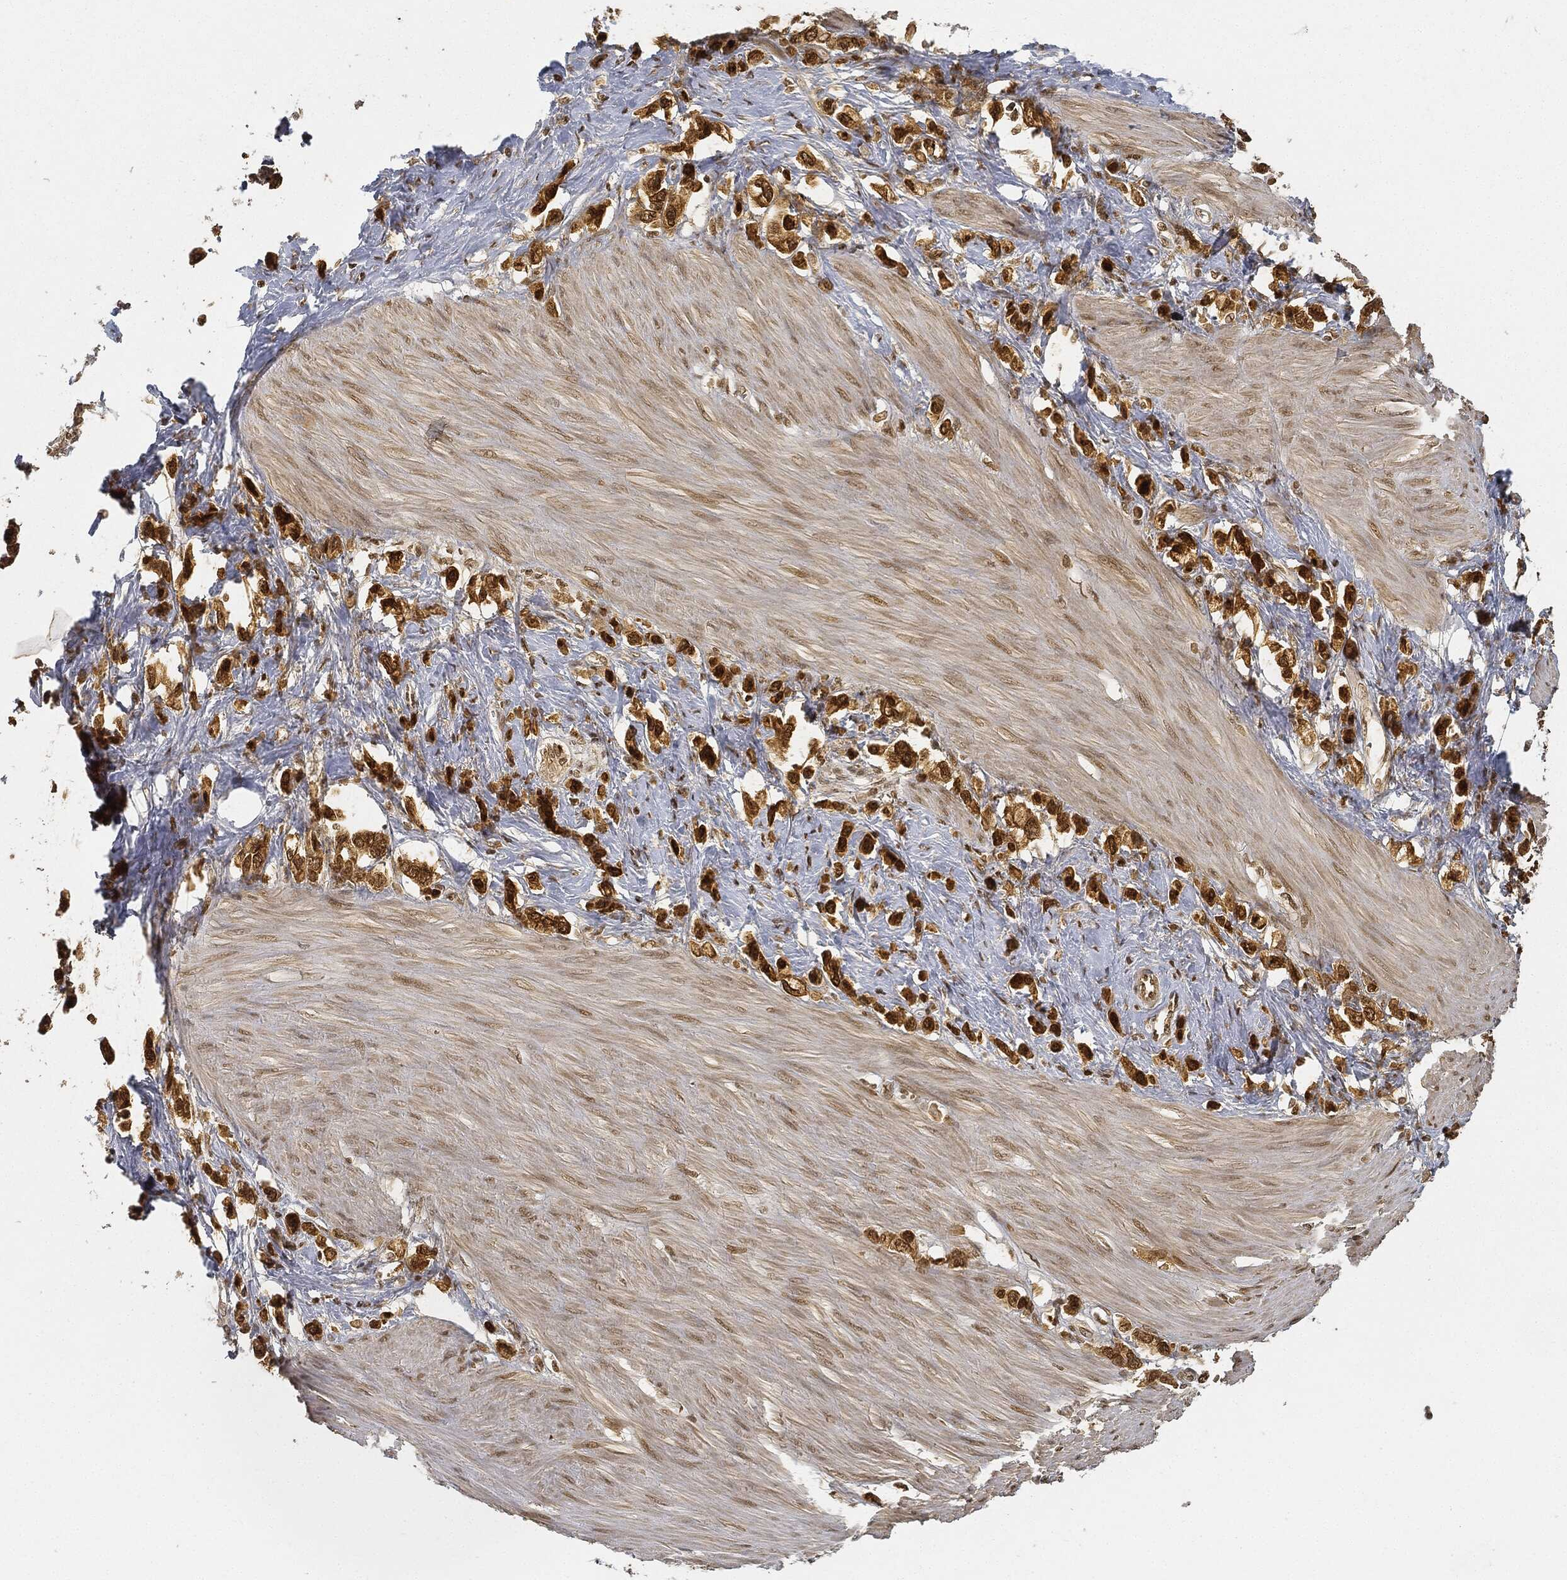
{"staining": {"intensity": "strong", "quantity": "25%-75%", "location": "cytoplasmic/membranous,nuclear"}, "tissue": "stomach cancer", "cell_type": "Tumor cells", "image_type": "cancer", "snomed": [{"axis": "morphology", "description": "Normal tissue, NOS"}, {"axis": "morphology", "description": "Adenocarcinoma, NOS"}, {"axis": "morphology", "description": "Adenocarcinoma, High grade"}, {"axis": "topography", "description": "Stomach, upper"}, {"axis": "topography", "description": "Stomach"}], "caption": "Immunohistochemistry (IHC) micrograph of neoplastic tissue: adenocarcinoma (stomach) stained using immunohistochemistry demonstrates high levels of strong protein expression localized specifically in the cytoplasmic/membranous and nuclear of tumor cells, appearing as a cytoplasmic/membranous and nuclear brown color.", "gene": "CIB1", "patient": {"sex": "female", "age": 65}}